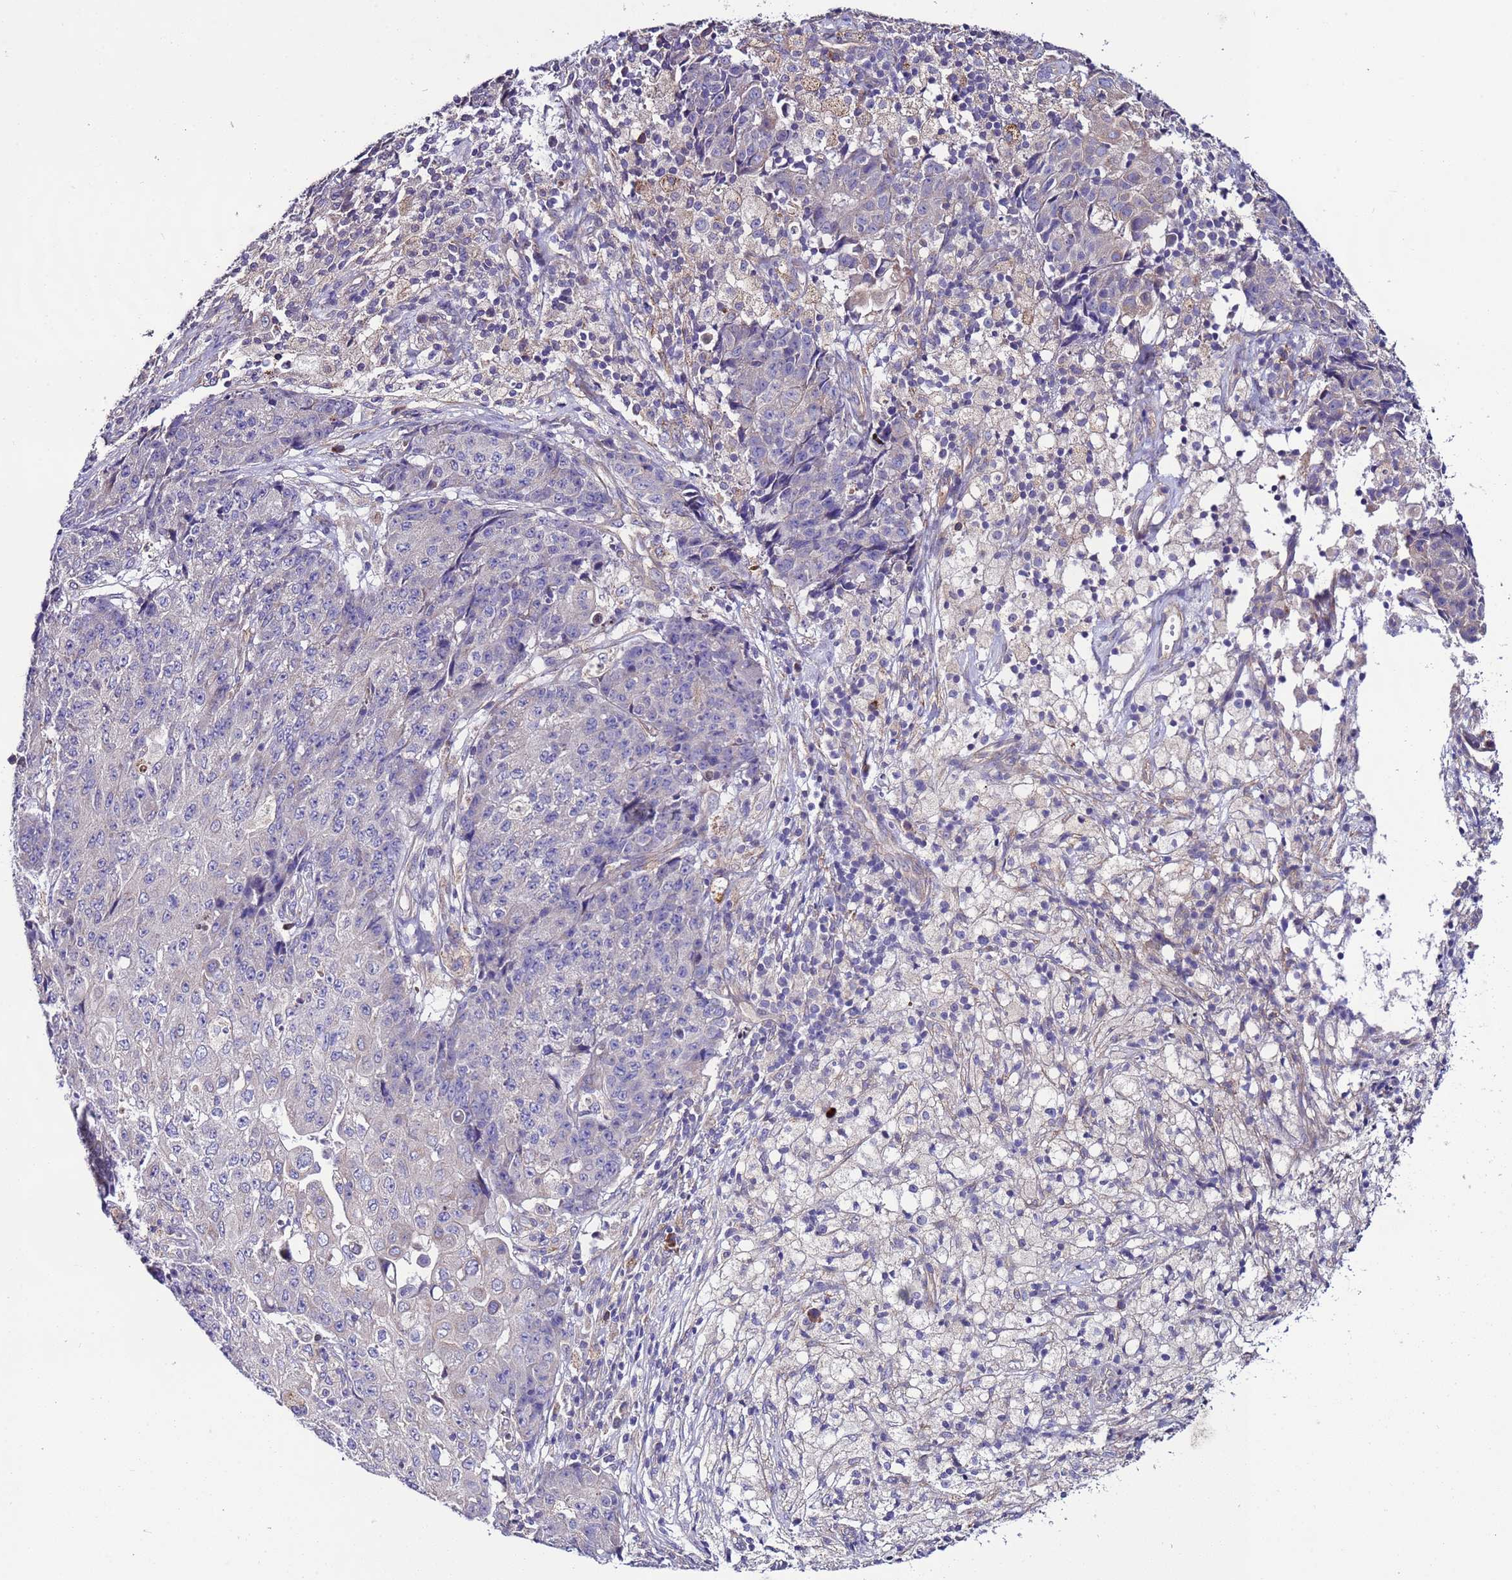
{"staining": {"intensity": "negative", "quantity": "none", "location": "none"}, "tissue": "ovarian cancer", "cell_type": "Tumor cells", "image_type": "cancer", "snomed": [{"axis": "morphology", "description": "Carcinoma, endometroid"}, {"axis": "topography", "description": "Ovary"}], "caption": "An IHC photomicrograph of ovarian cancer is shown. There is no staining in tumor cells of ovarian cancer.", "gene": "SPCS1", "patient": {"sex": "female", "age": 42}}